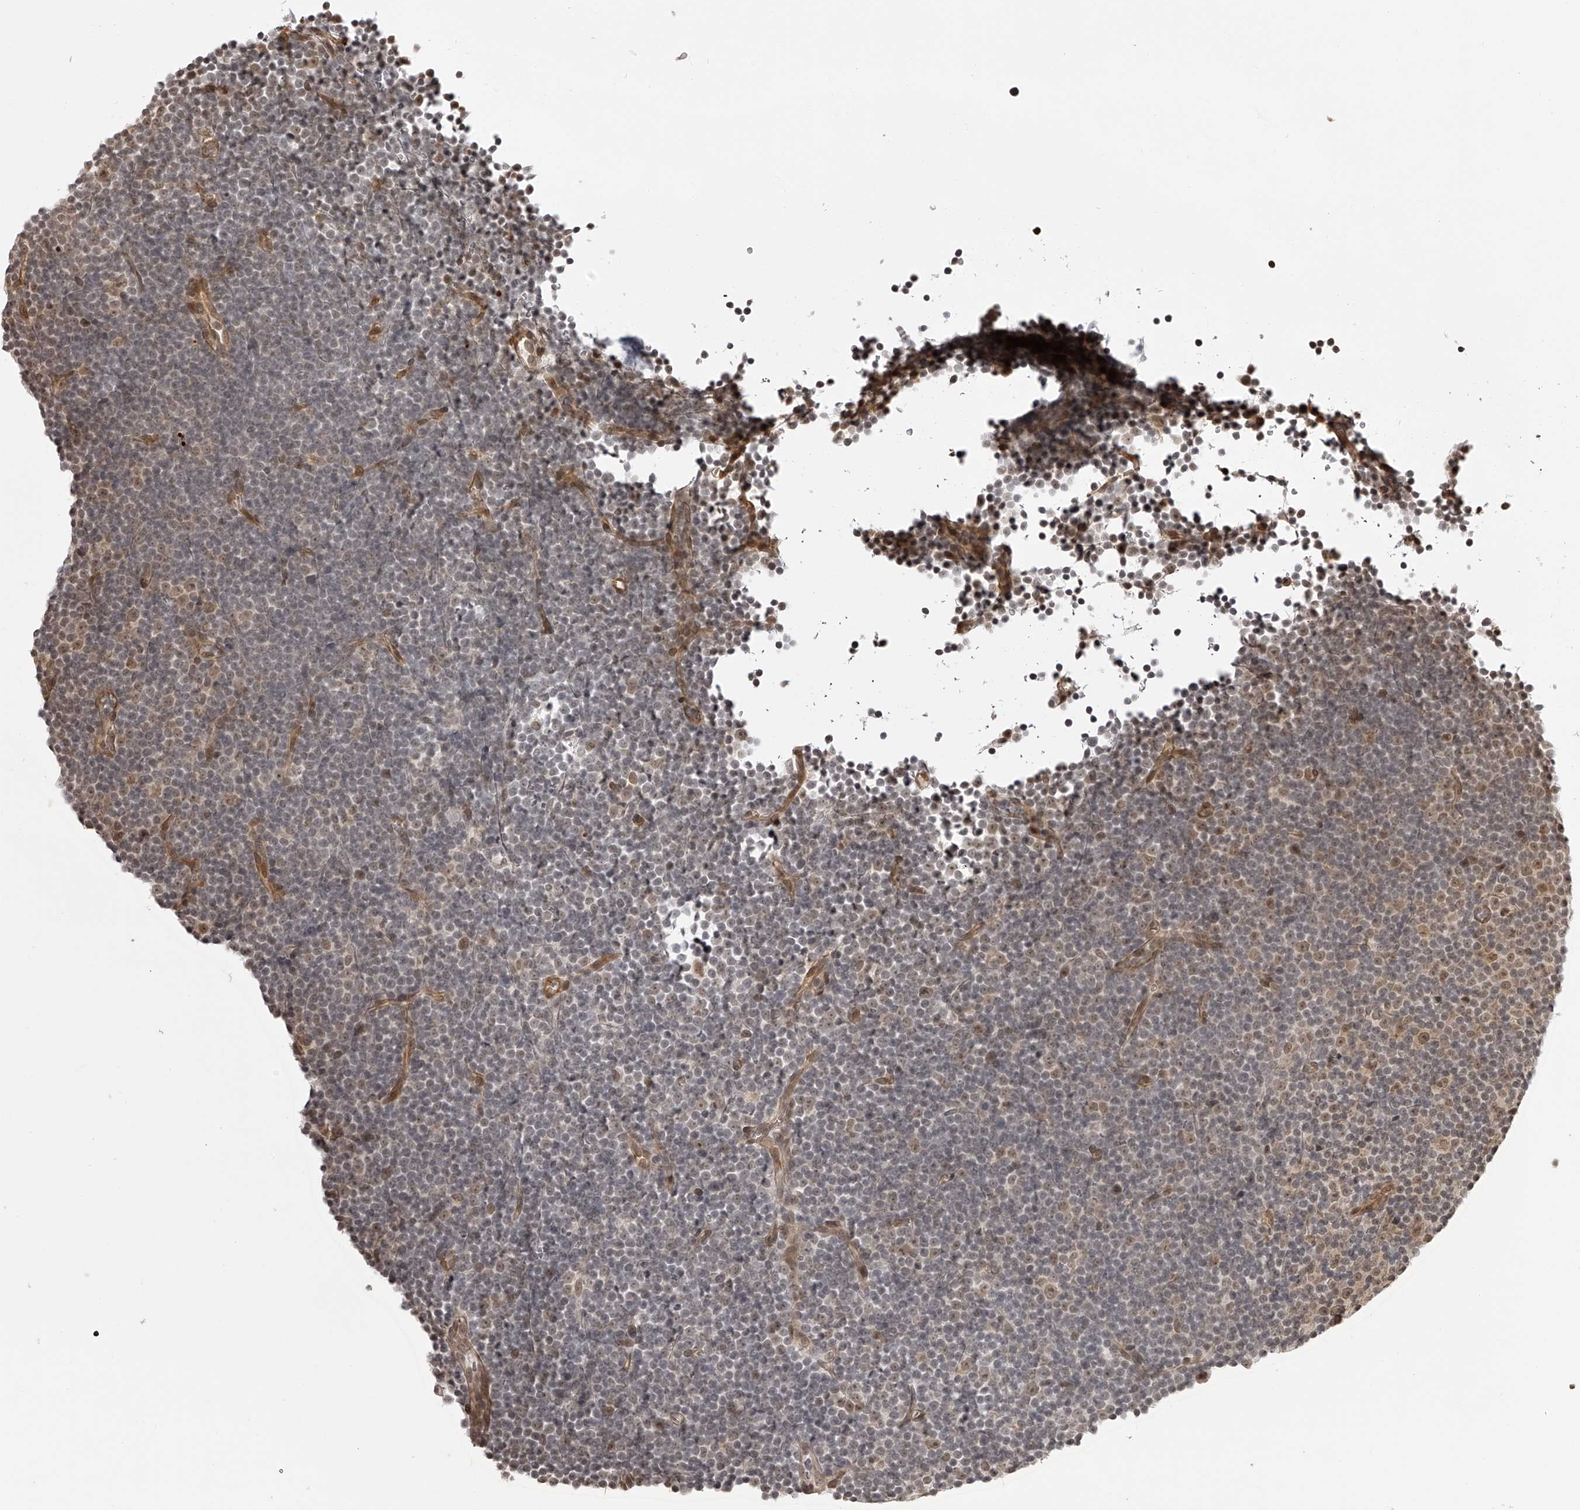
{"staining": {"intensity": "moderate", "quantity": ">75%", "location": "nuclear"}, "tissue": "lymphoma", "cell_type": "Tumor cells", "image_type": "cancer", "snomed": [{"axis": "morphology", "description": "Malignant lymphoma, non-Hodgkin's type, Low grade"}, {"axis": "topography", "description": "Lymph node"}], "caption": "IHC histopathology image of neoplastic tissue: human low-grade malignant lymphoma, non-Hodgkin's type stained using immunohistochemistry (IHC) shows medium levels of moderate protein expression localized specifically in the nuclear of tumor cells, appearing as a nuclear brown color.", "gene": "ODF2L", "patient": {"sex": "female", "age": 67}}